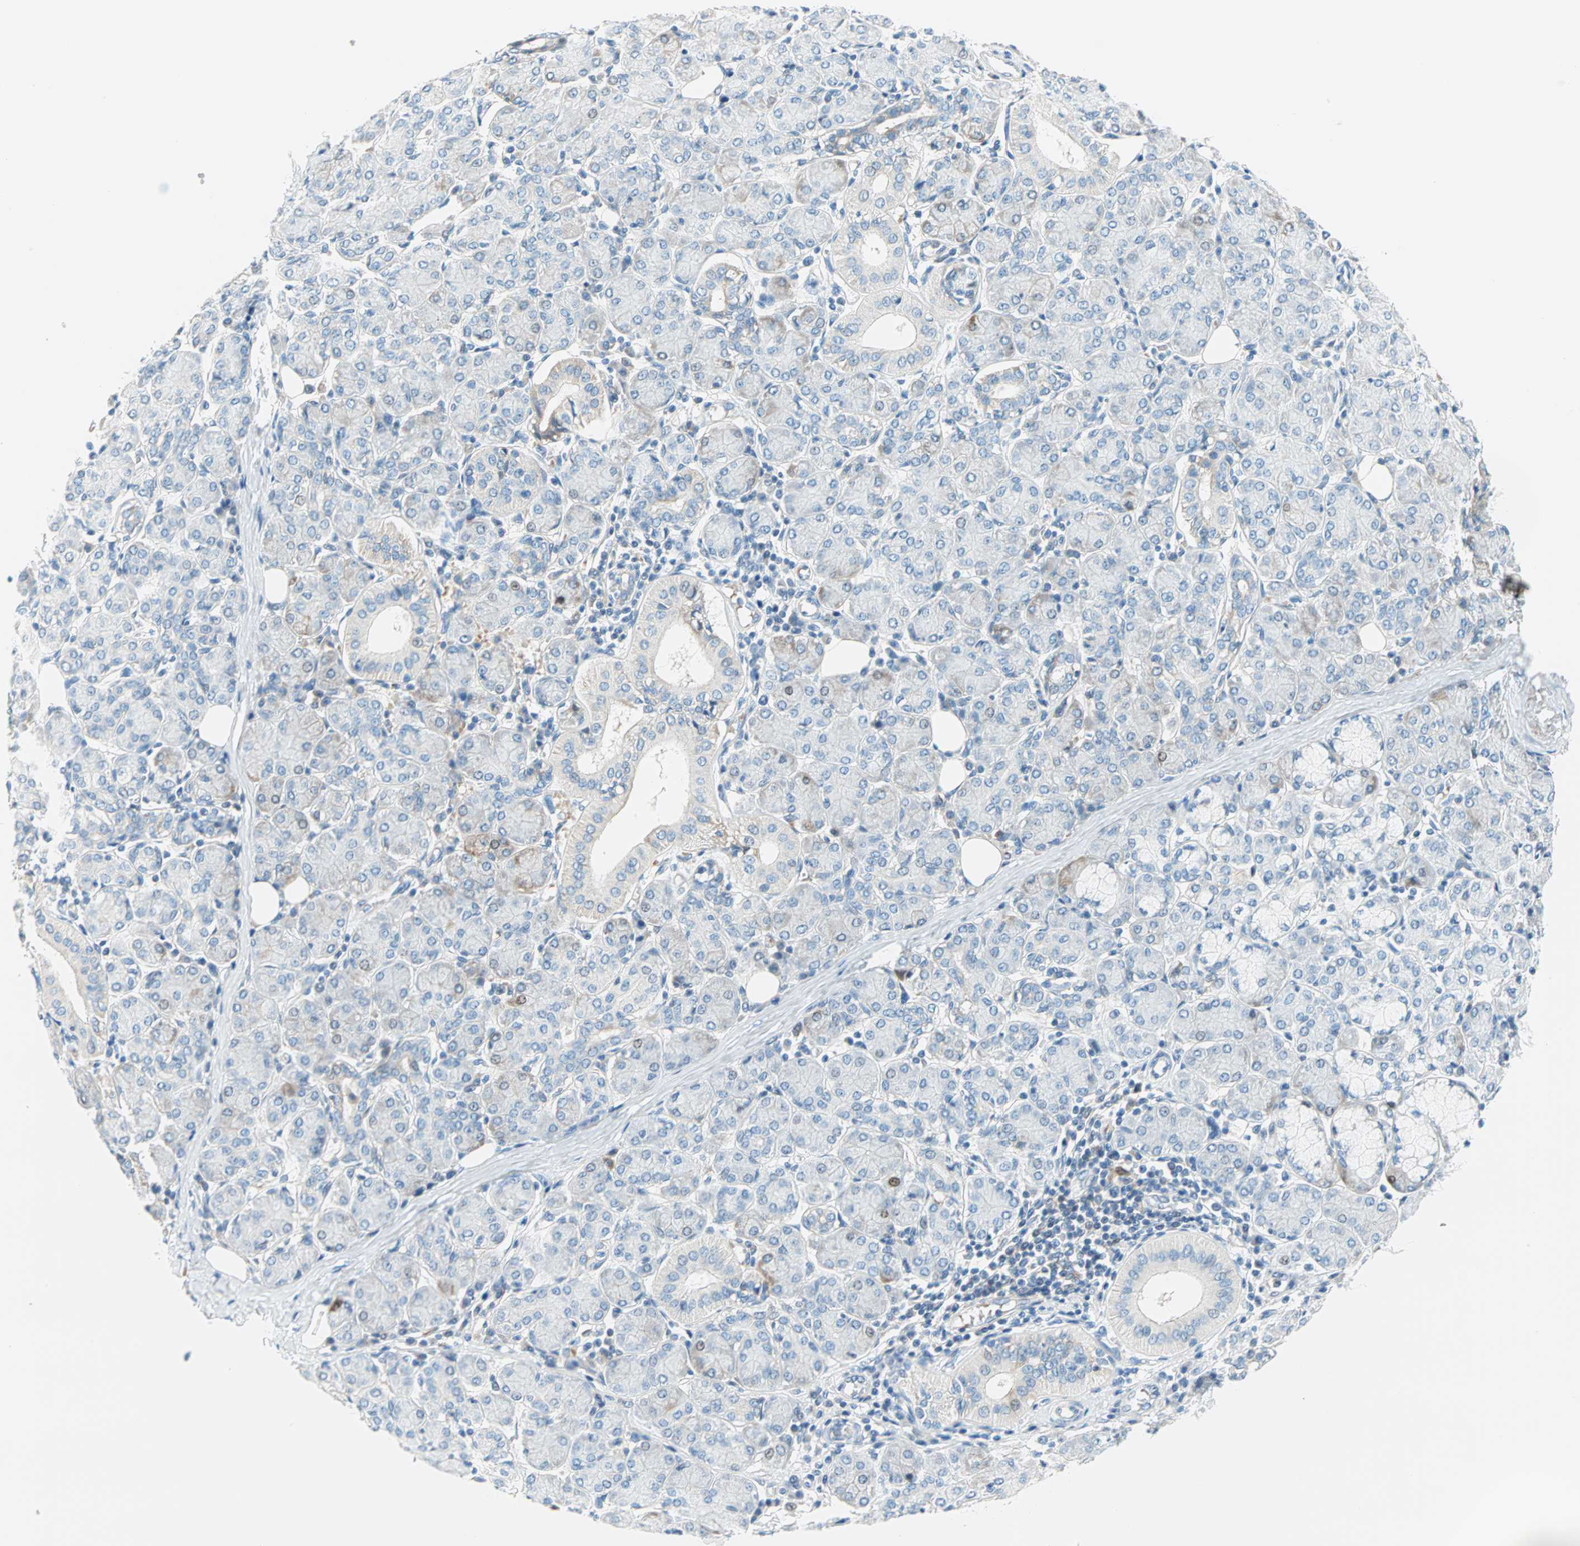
{"staining": {"intensity": "strong", "quantity": "<25%", "location": "nuclear"}, "tissue": "salivary gland", "cell_type": "Glandular cells", "image_type": "normal", "snomed": [{"axis": "morphology", "description": "Normal tissue, NOS"}, {"axis": "morphology", "description": "Inflammation, NOS"}, {"axis": "topography", "description": "Lymph node"}, {"axis": "topography", "description": "Salivary gland"}], "caption": "High-magnification brightfield microscopy of benign salivary gland stained with DAB (brown) and counterstained with hematoxylin (blue). glandular cells exhibit strong nuclear expression is appreciated in approximately<25% of cells.", "gene": "TMEM163", "patient": {"sex": "male", "age": 3}}